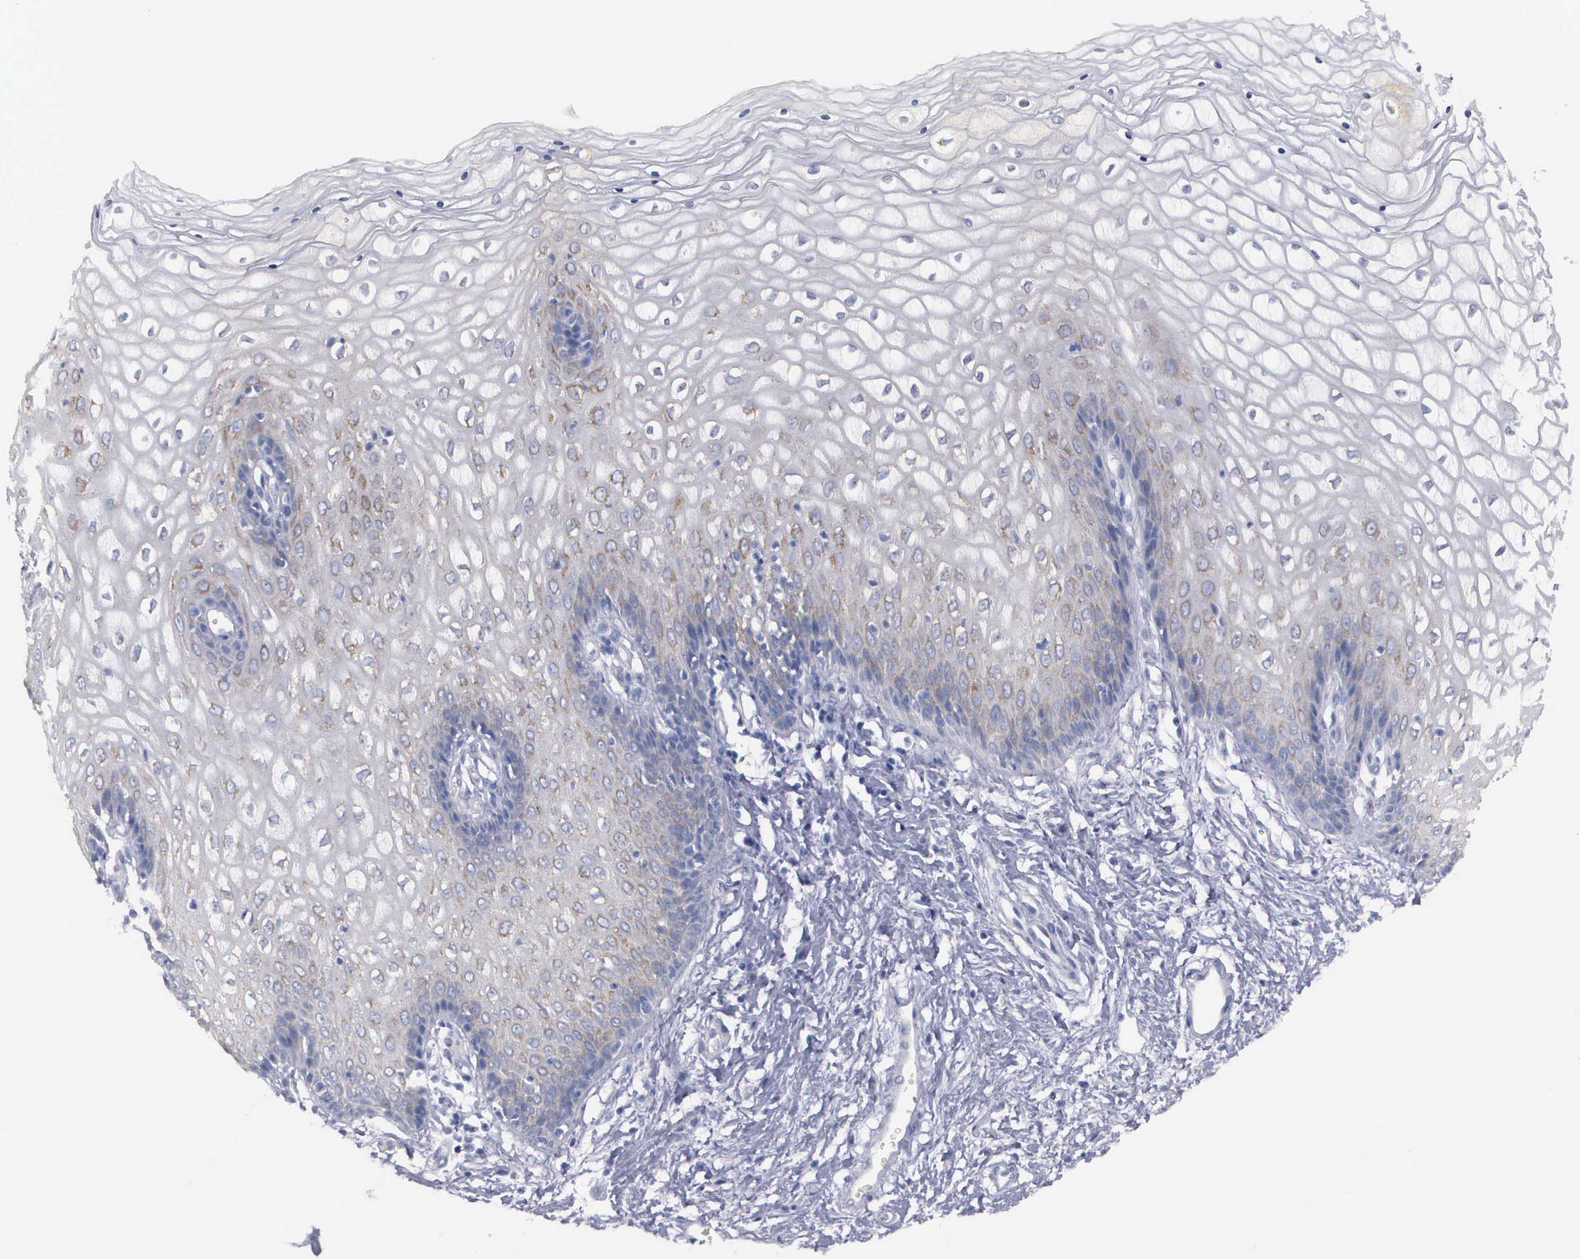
{"staining": {"intensity": "weak", "quantity": "<25%", "location": "cytoplasmic/membranous"}, "tissue": "vagina", "cell_type": "Squamous epithelial cells", "image_type": "normal", "snomed": [{"axis": "morphology", "description": "Normal tissue, NOS"}, {"axis": "topography", "description": "Vagina"}], "caption": "Immunohistochemistry (IHC) of normal vagina reveals no positivity in squamous epithelial cells. (Brightfield microscopy of DAB (3,3'-diaminobenzidine) immunohistochemistry at high magnification).", "gene": "CEP170B", "patient": {"sex": "female", "age": 34}}